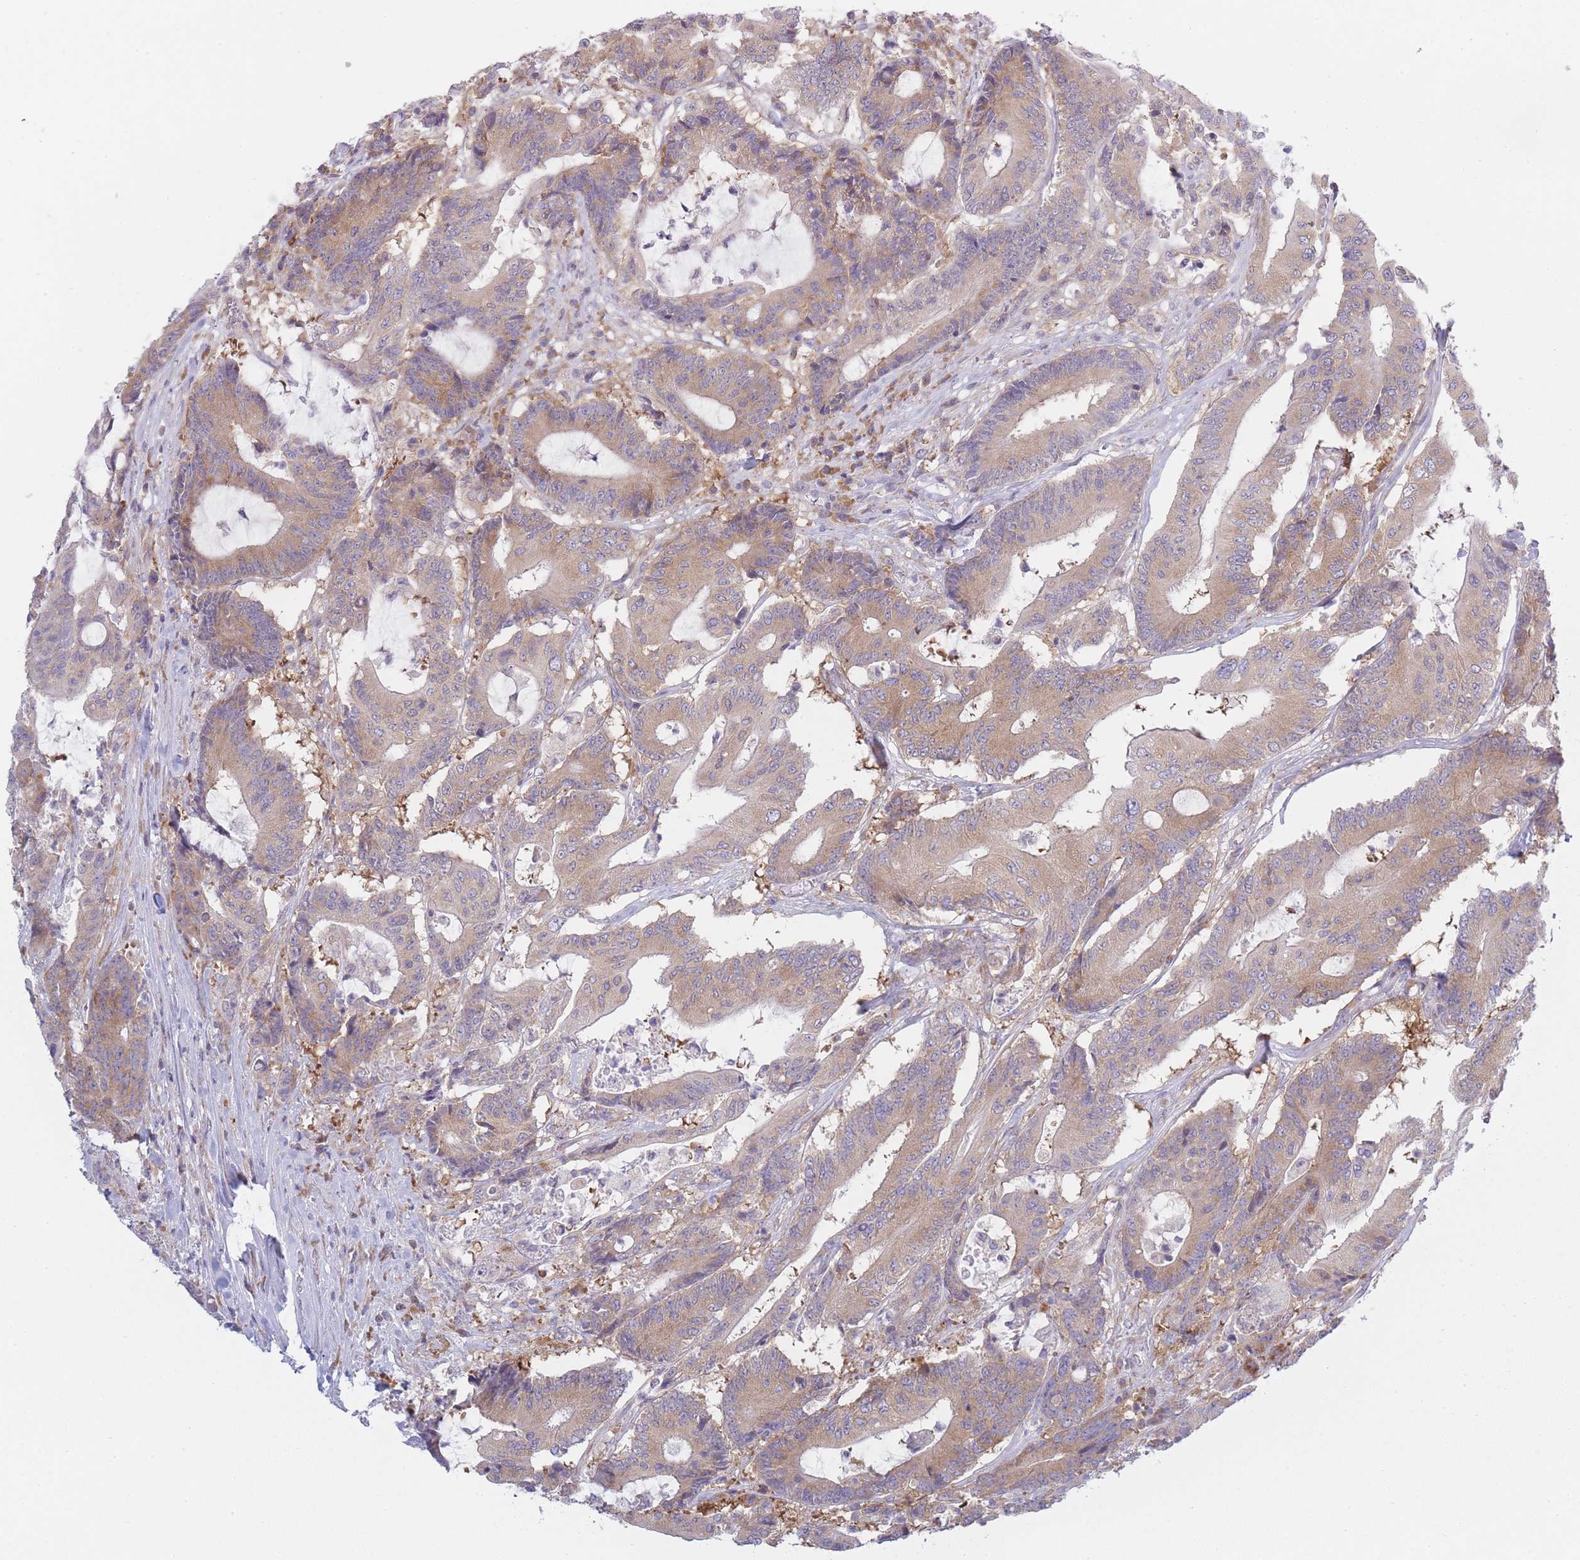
{"staining": {"intensity": "moderate", "quantity": ">75%", "location": "cytoplasmic/membranous"}, "tissue": "colorectal cancer", "cell_type": "Tumor cells", "image_type": "cancer", "snomed": [{"axis": "morphology", "description": "Adenocarcinoma, NOS"}, {"axis": "topography", "description": "Colon"}], "caption": "Colorectal adenocarcinoma stained with a protein marker demonstrates moderate staining in tumor cells.", "gene": "OR5L2", "patient": {"sex": "female", "age": 84}}